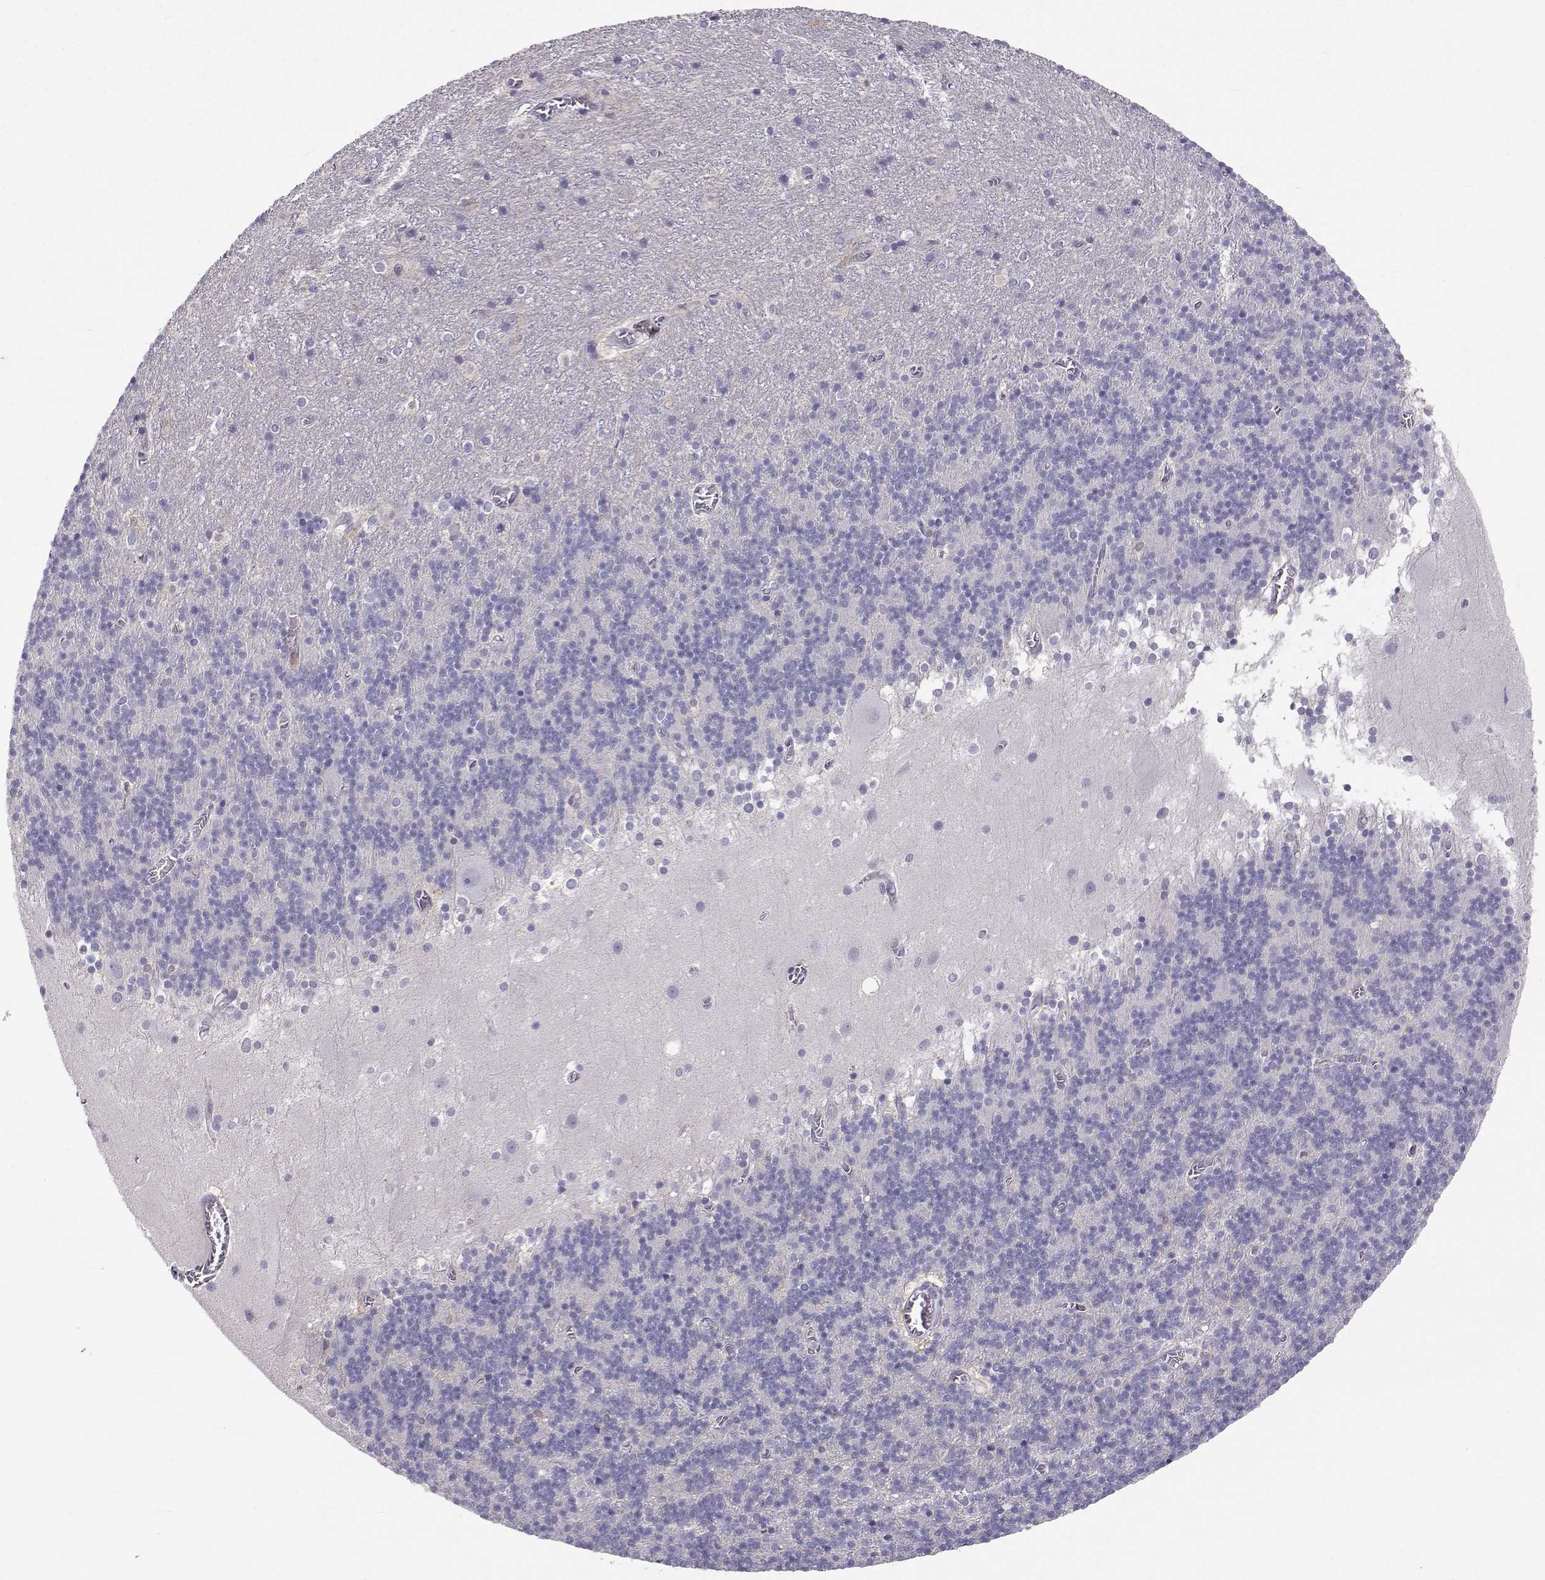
{"staining": {"intensity": "negative", "quantity": "none", "location": "none"}, "tissue": "cerebellum", "cell_type": "Cells in granular layer", "image_type": "normal", "snomed": [{"axis": "morphology", "description": "Normal tissue, NOS"}, {"axis": "topography", "description": "Cerebellum"}], "caption": "This is a micrograph of immunohistochemistry (IHC) staining of benign cerebellum, which shows no positivity in cells in granular layer.", "gene": "MROH7", "patient": {"sex": "male", "age": 70}}